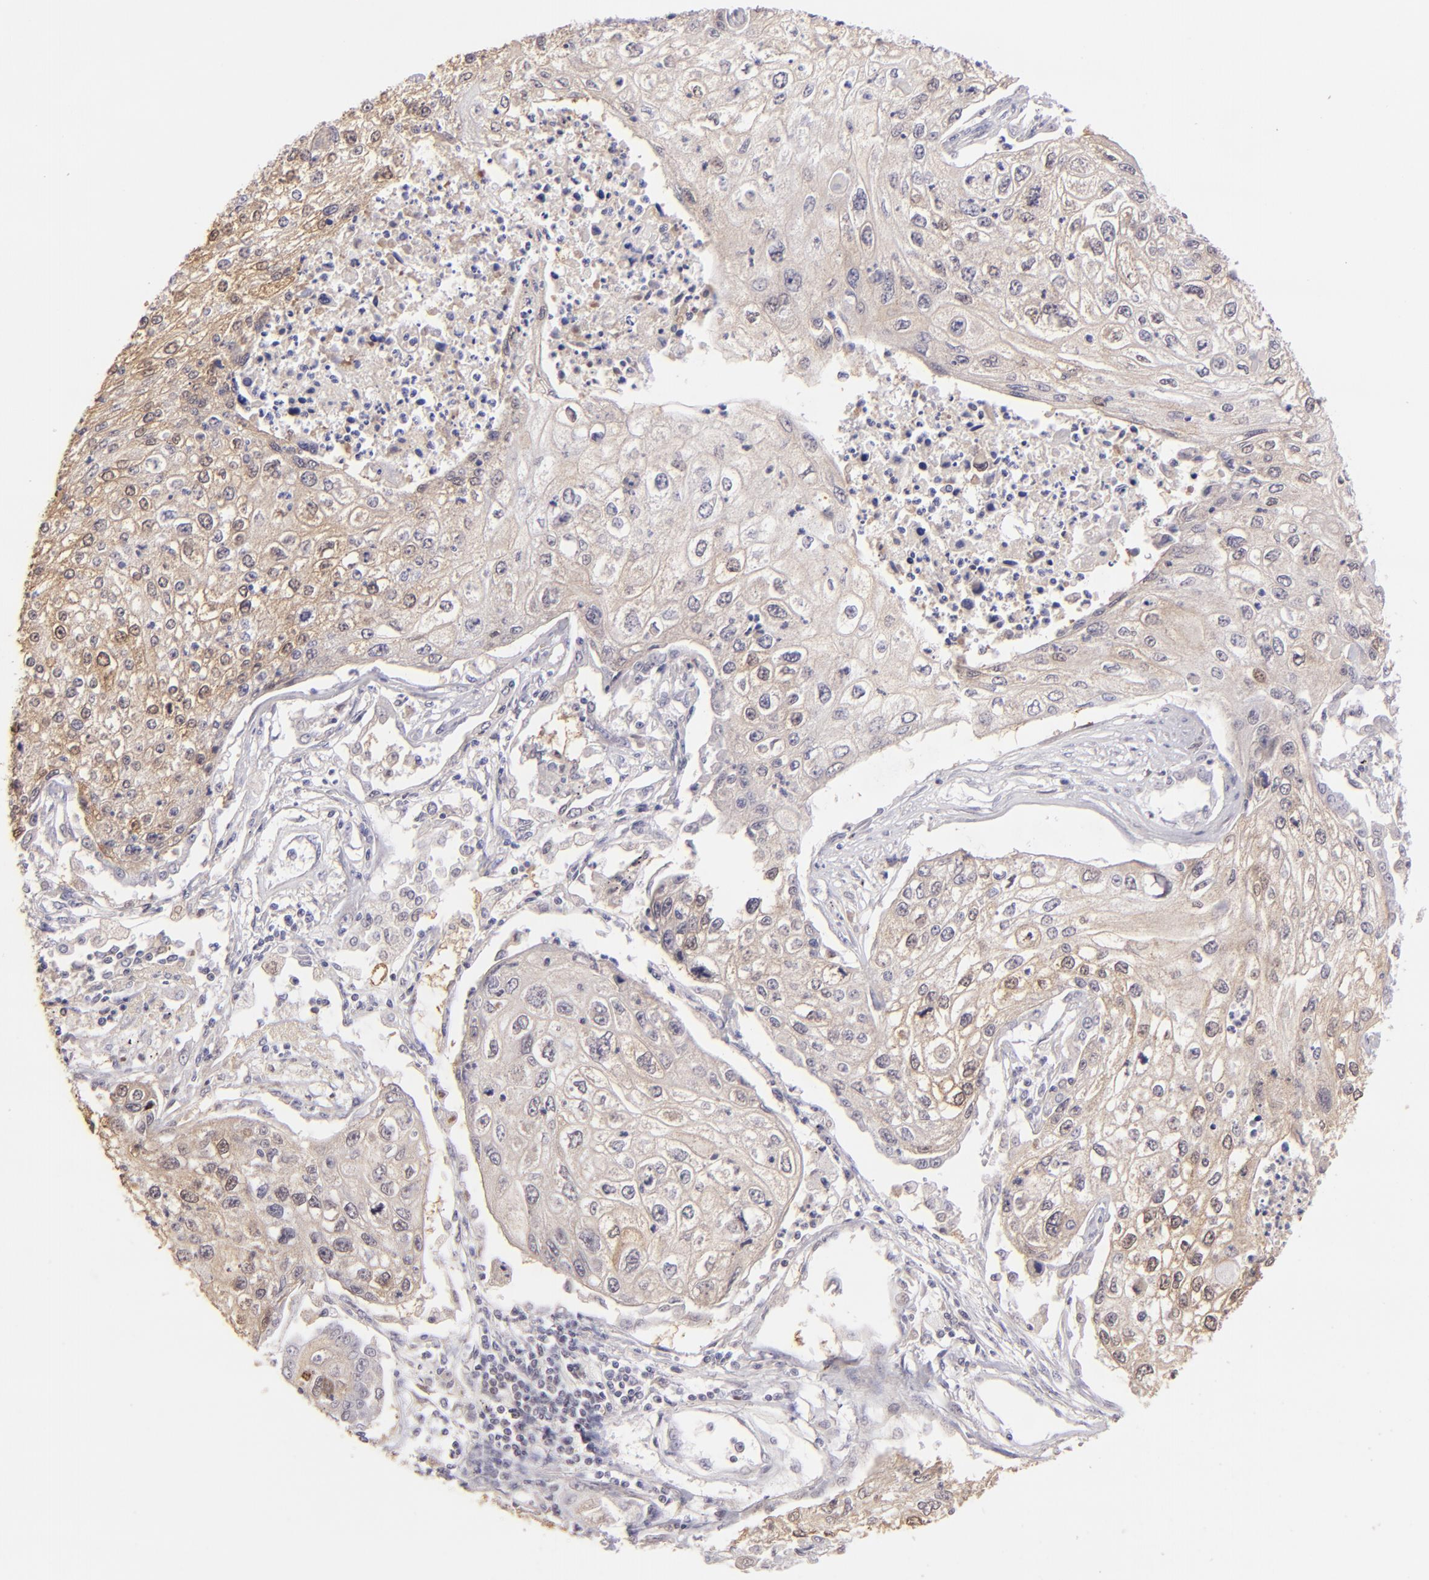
{"staining": {"intensity": "weak", "quantity": "25%-75%", "location": "cytoplasmic/membranous"}, "tissue": "lung cancer", "cell_type": "Tumor cells", "image_type": "cancer", "snomed": [{"axis": "morphology", "description": "Squamous cell carcinoma, NOS"}, {"axis": "topography", "description": "Lung"}], "caption": "The image displays immunohistochemical staining of lung cancer (squamous cell carcinoma). There is weak cytoplasmic/membranous expression is identified in approximately 25%-75% of tumor cells.", "gene": "MAGEA1", "patient": {"sex": "male", "age": 75}}